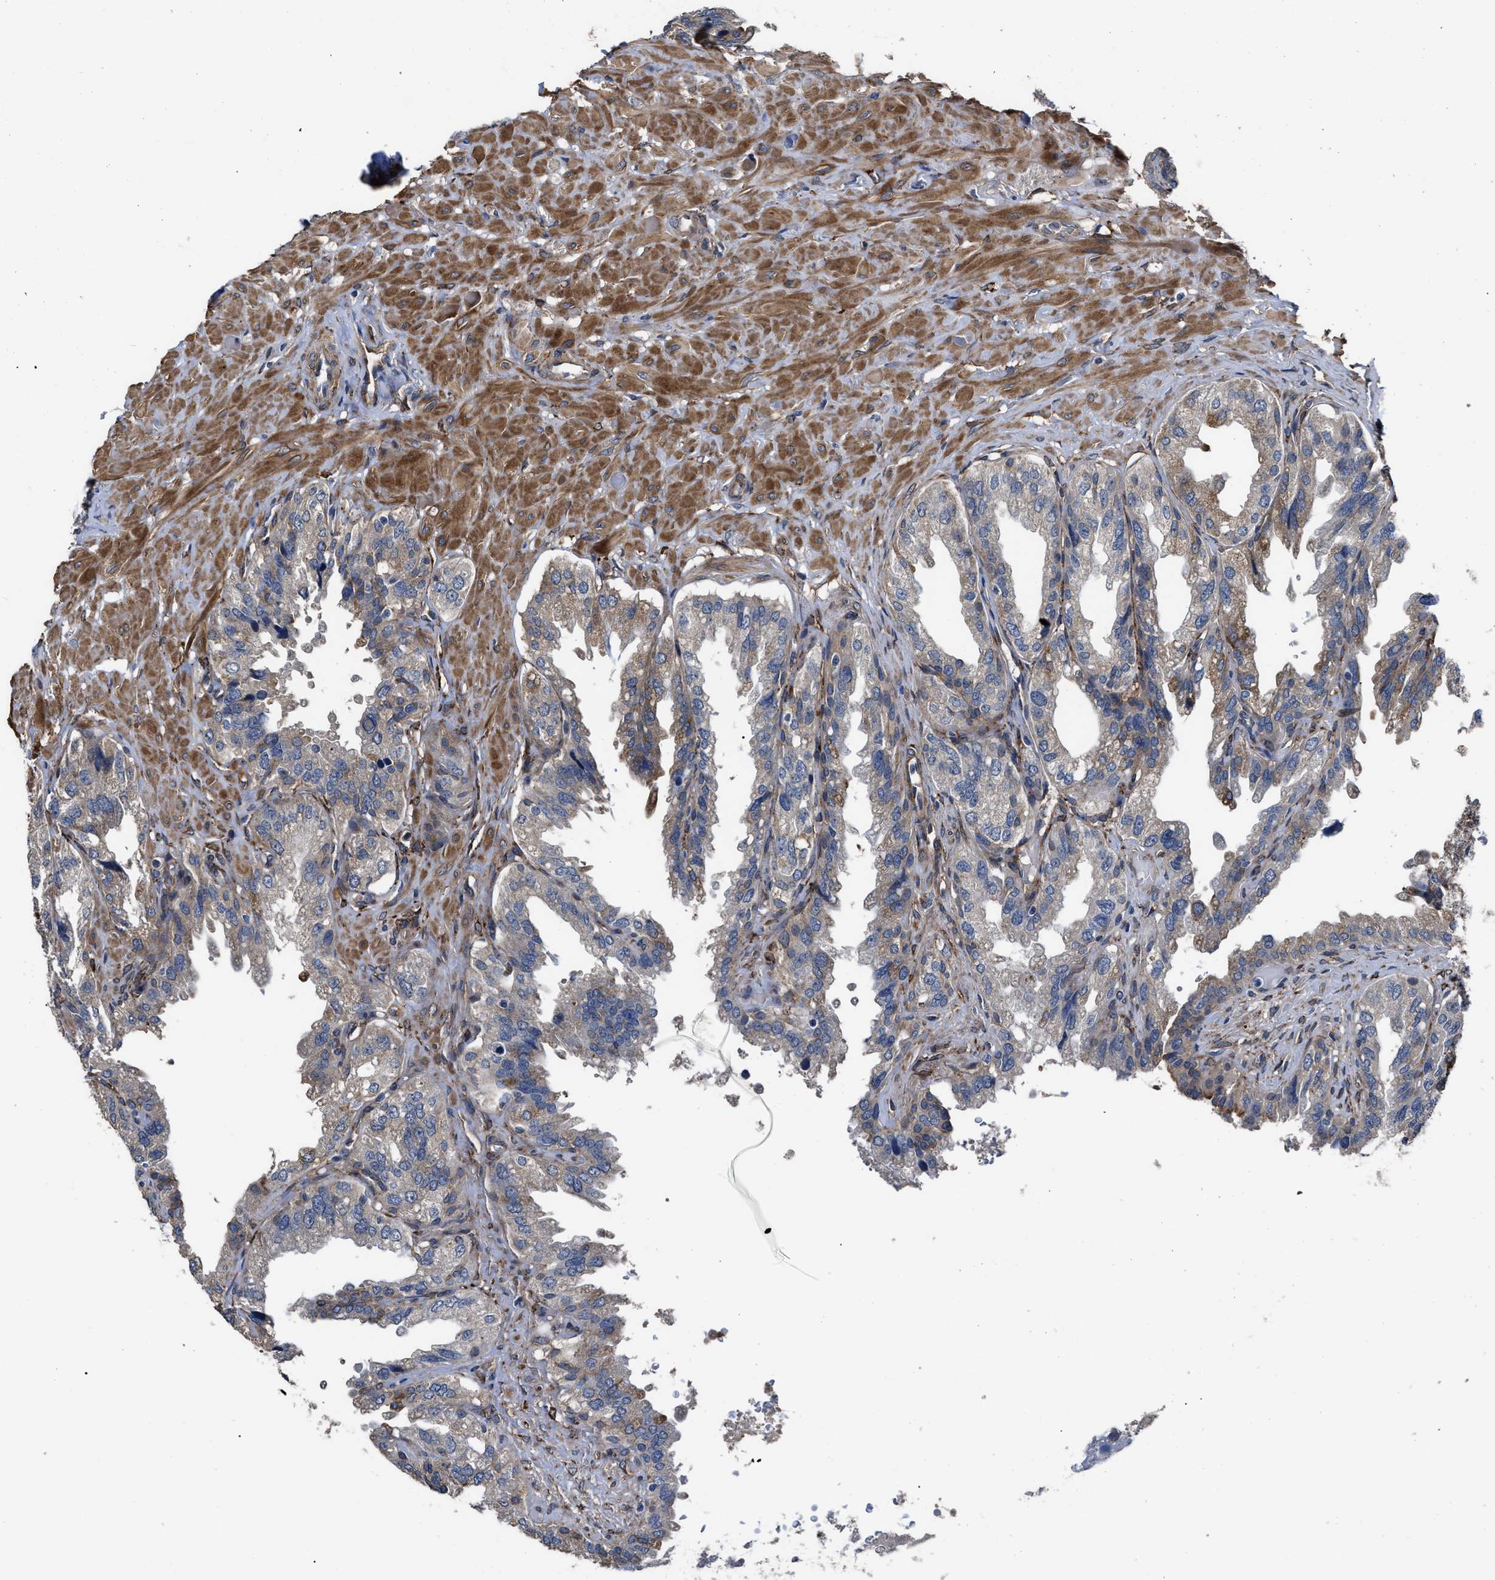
{"staining": {"intensity": "negative", "quantity": "none", "location": "none"}, "tissue": "seminal vesicle", "cell_type": "Glandular cells", "image_type": "normal", "snomed": [{"axis": "morphology", "description": "Normal tissue, NOS"}, {"axis": "topography", "description": "Seminal veicle"}], "caption": "IHC of unremarkable seminal vesicle reveals no positivity in glandular cells.", "gene": "SQLE", "patient": {"sex": "male", "age": 68}}